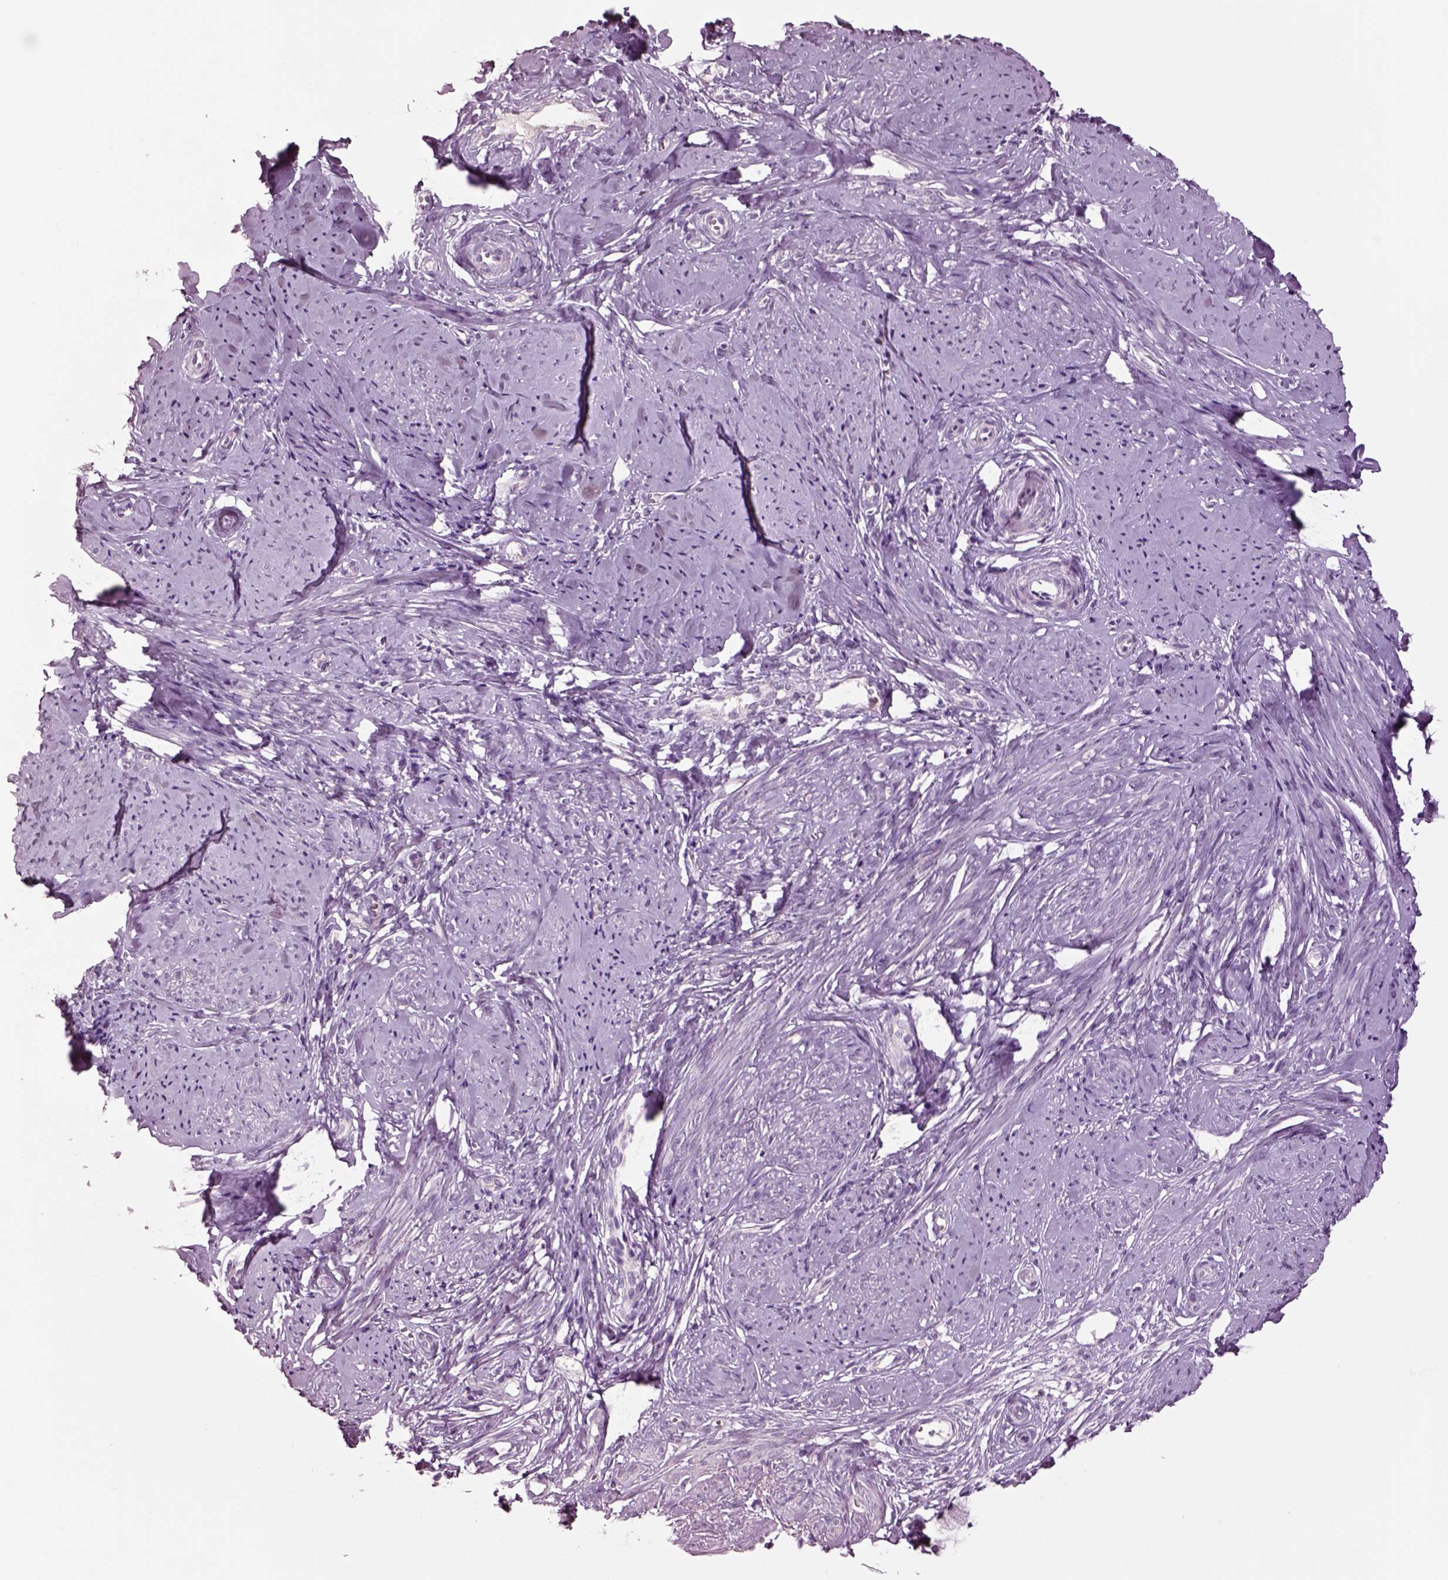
{"staining": {"intensity": "negative", "quantity": "none", "location": "none"}, "tissue": "smooth muscle", "cell_type": "Smooth muscle cells", "image_type": "normal", "snomed": [{"axis": "morphology", "description": "Normal tissue, NOS"}, {"axis": "topography", "description": "Smooth muscle"}], "caption": "Smooth muscle cells show no significant expression in benign smooth muscle. (Stains: DAB (3,3'-diaminobenzidine) immunohistochemistry (IHC) with hematoxylin counter stain, Microscopy: brightfield microscopy at high magnification).", "gene": "CLPSL1", "patient": {"sex": "female", "age": 48}}